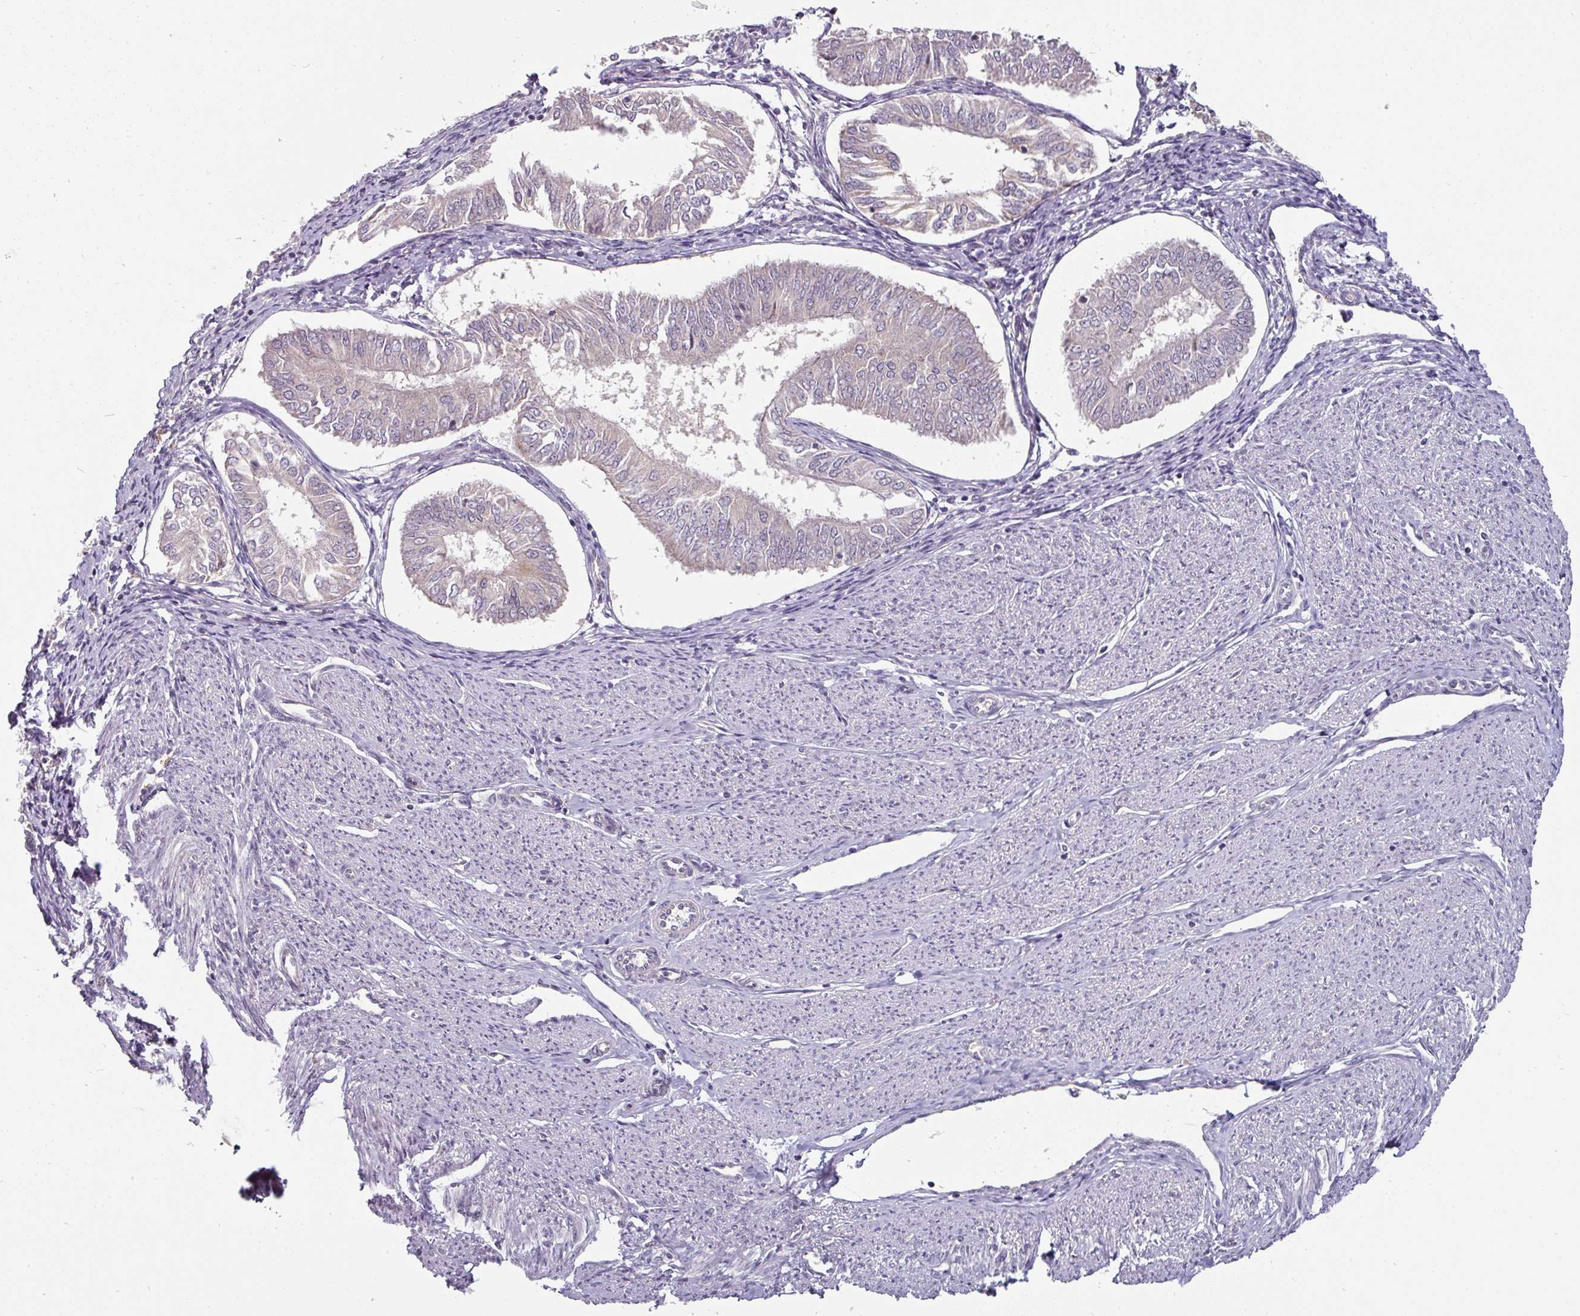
{"staining": {"intensity": "negative", "quantity": "none", "location": "none"}, "tissue": "endometrial cancer", "cell_type": "Tumor cells", "image_type": "cancer", "snomed": [{"axis": "morphology", "description": "Adenocarcinoma, NOS"}, {"axis": "topography", "description": "Endometrium"}], "caption": "Micrograph shows no protein staining in tumor cells of endometrial cancer (adenocarcinoma) tissue.", "gene": "SWSAP1", "patient": {"sex": "female", "age": 58}}